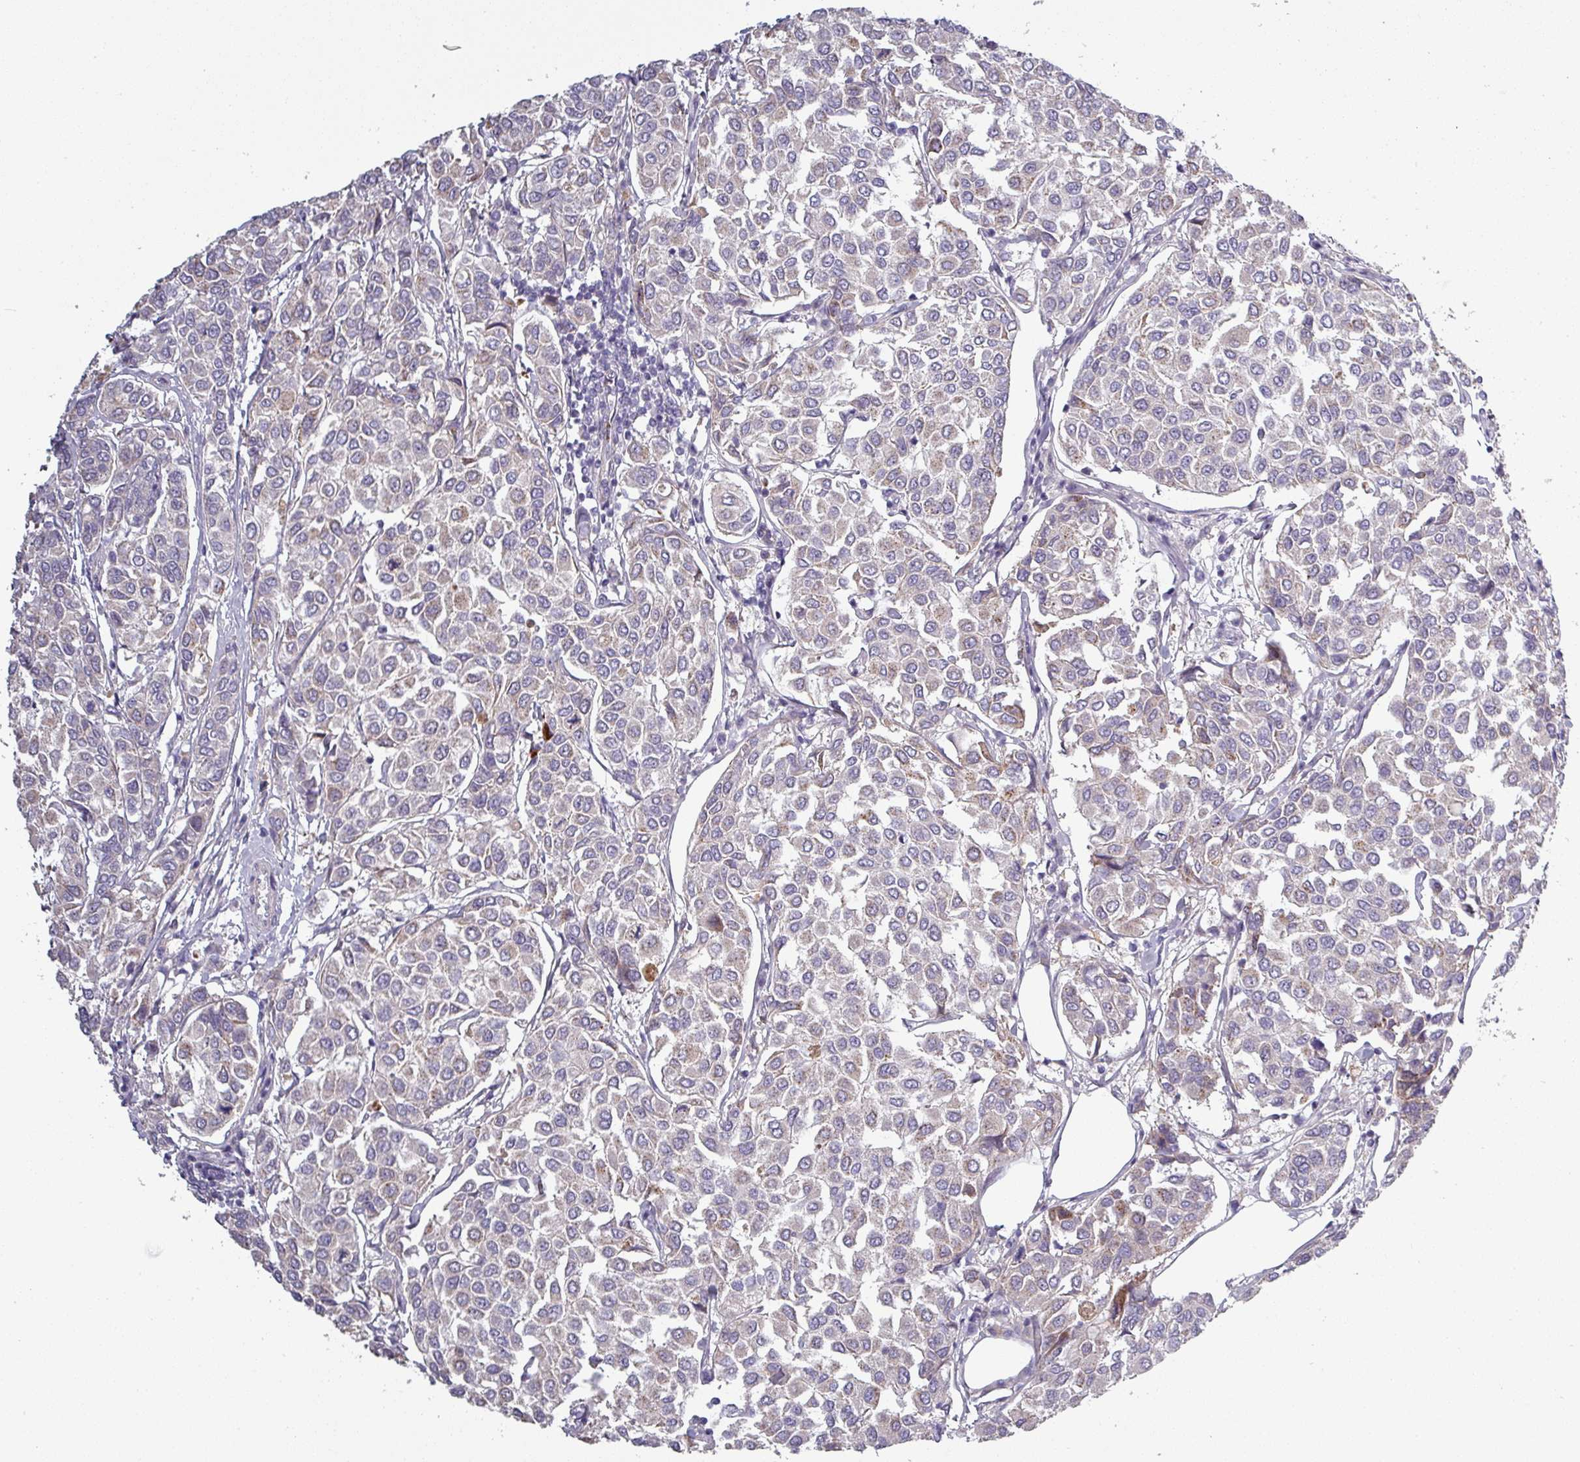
{"staining": {"intensity": "negative", "quantity": "none", "location": "none"}, "tissue": "breast cancer", "cell_type": "Tumor cells", "image_type": "cancer", "snomed": [{"axis": "morphology", "description": "Duct carcinoma"}, {"axis": "topography", "description": "Breast"}], "caption": "Tumor cells are negative for protein expression in human intraductal carcinoma (breast). (Immunohistochemistry, brightfield microscopy, high magnification).", "gene": "C2orf16", "patient": {"sex": "female", "age": 55}}